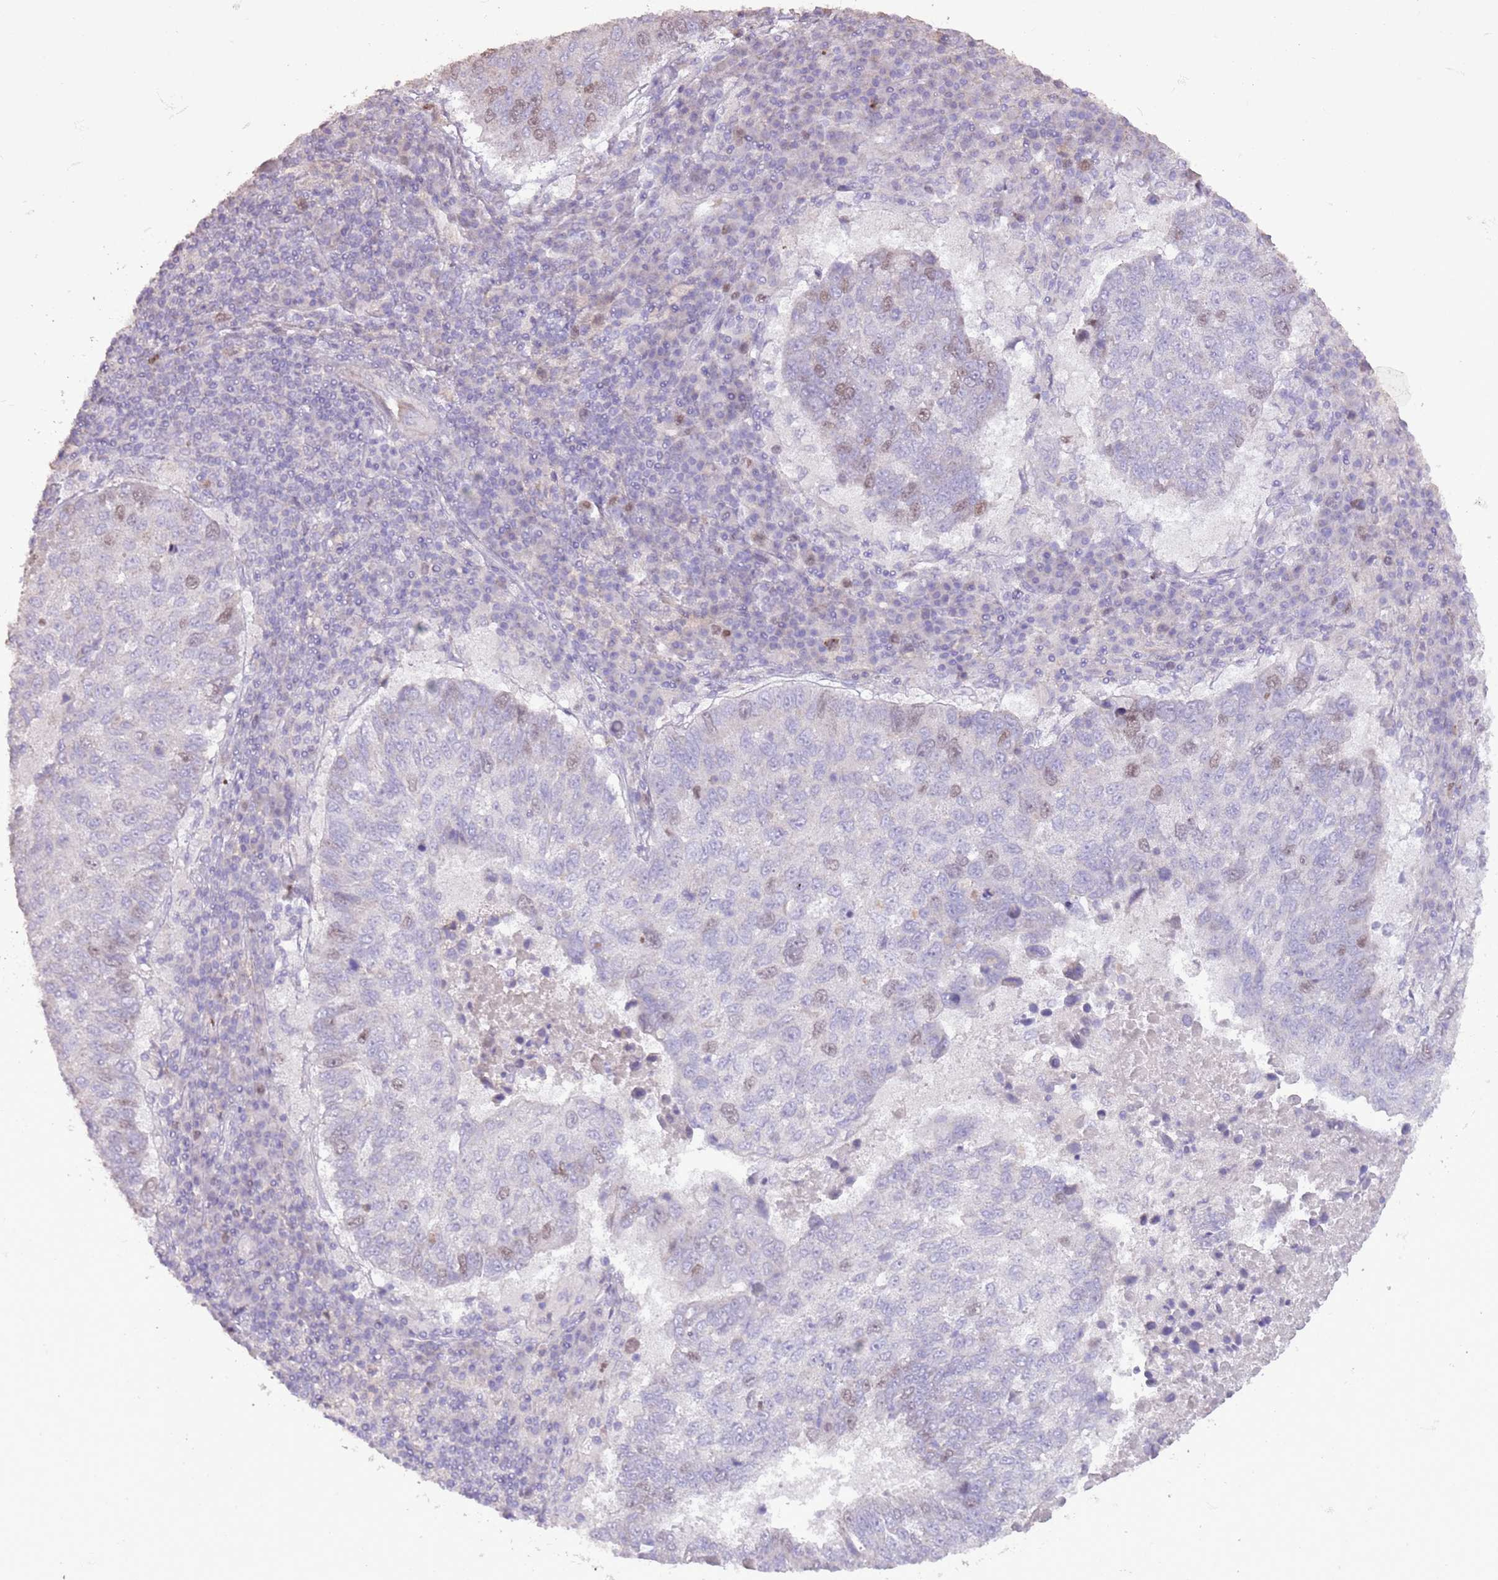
{"staining": {"intensity": "moderate", "quantity": "<25%", "location": "nuclear"}, "tissue": "lung cancer", "cell_type": "Tumor cells", "image_type": "cancer", "snomed": [{"axis": "morphology", "description": "Squamous cell carcinoma, NOS"}, {"axis": "topography", "description": "Lung"}], "caption": "Lung cancer tissue displays moderate nuclear expression in about <25% of tumor cells (DAB (3,3'-diaminobenzidine) IHC, brown staining for protein, blue staining for nuclei).", "gene": "GMNN", "patient": {"sex": "male", "age": 73}}